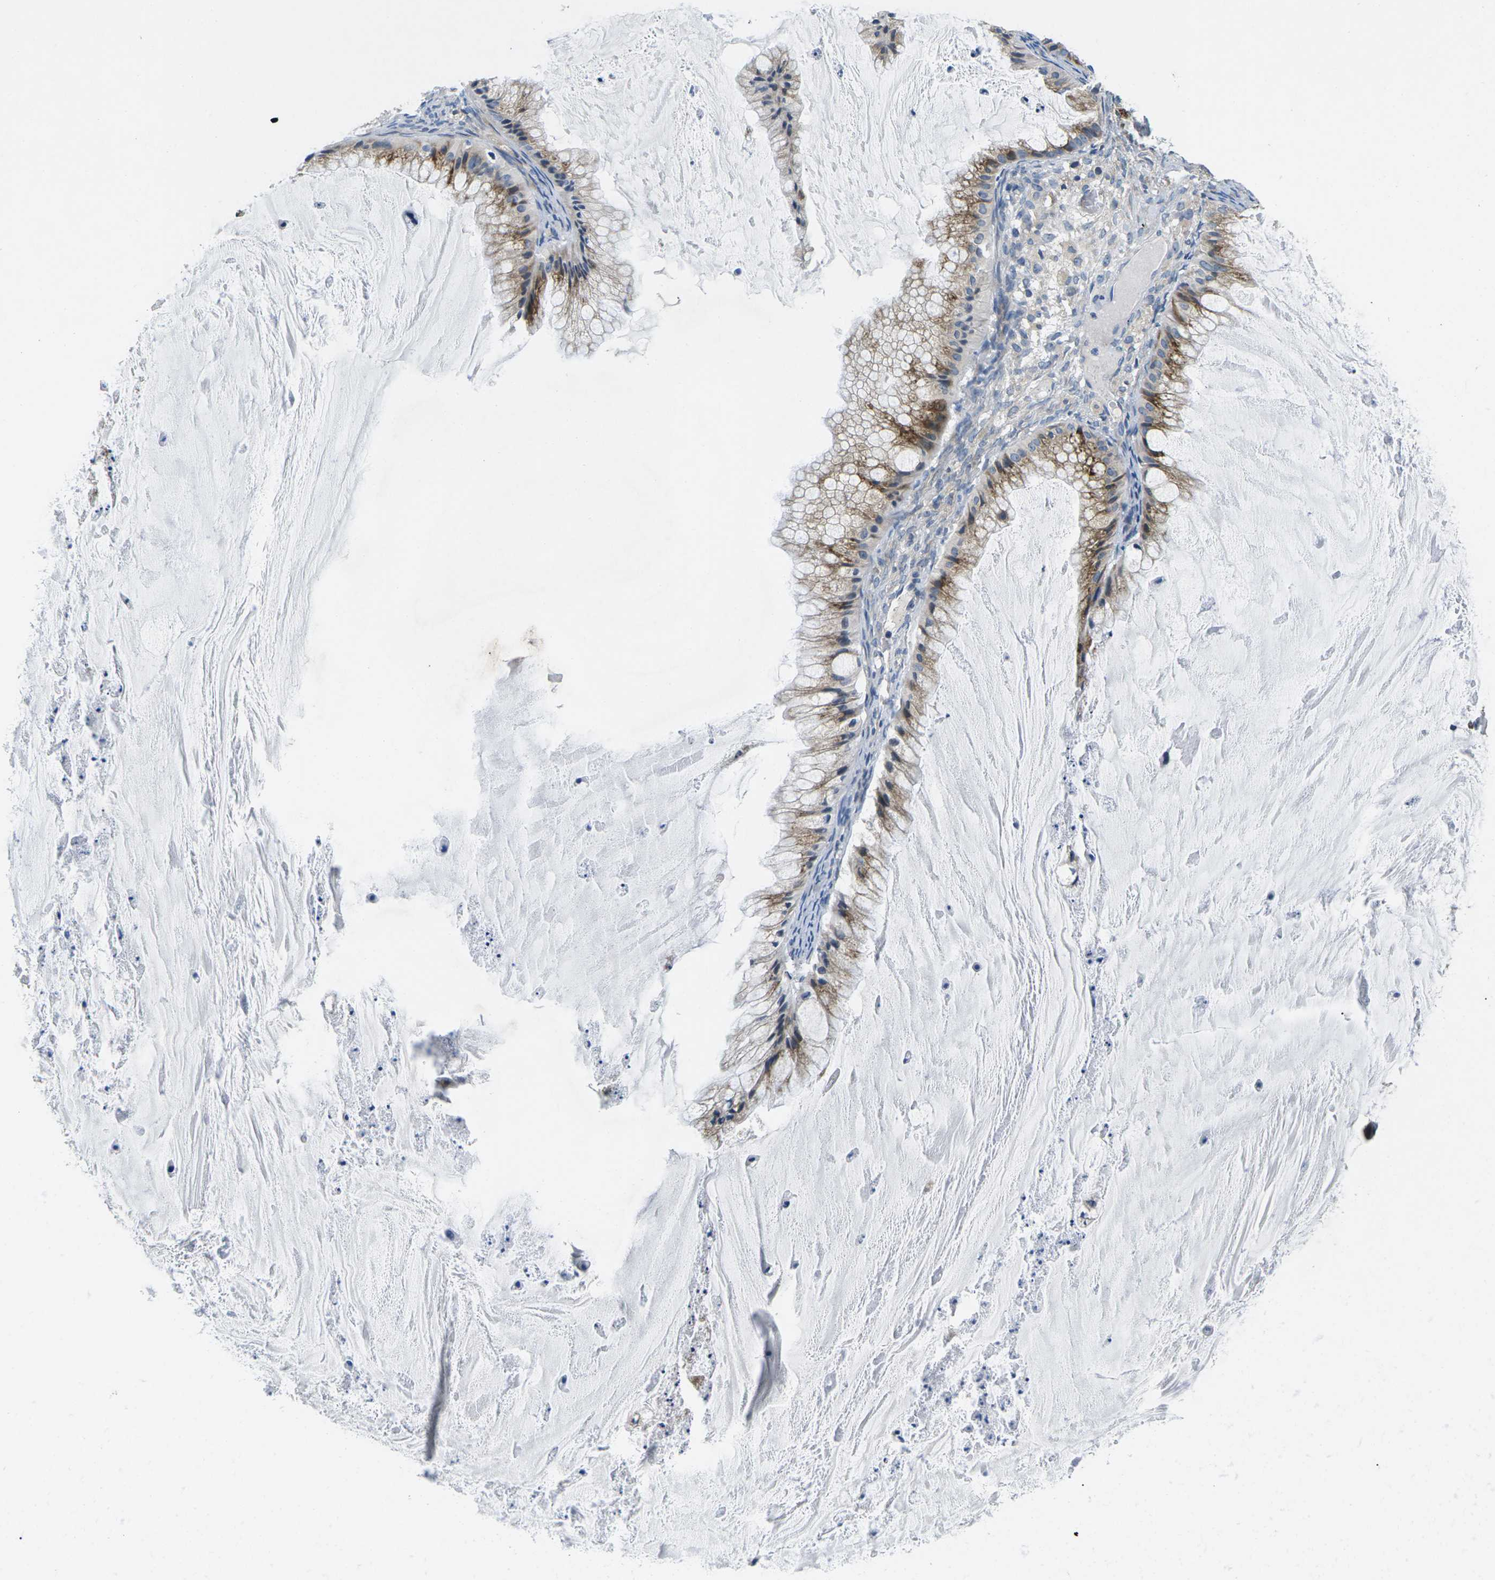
{"staining": {"intensity": "moderate", "quantity": ">75%", "location": "cytoplasmic/membranous"}, "tissue": "ovarian cancer", "cell_type": "Tumor cells", "image_type": "cancer", "snomed": [{"axis": "morphology", "description": "Cystadenocarcinoma, mucinous, NOS"}, {"axis": "topography", "description": "Ovary"}], "caption": "Human ovarian cancer (mucinous cystadenocarcinoma) stained with a brown dye exhibits moderate cytoplasmic/membranous positive expression in approximately >75% of tumor cells.", "gene": "ERGIC3", "patient": {"sex": "female", "age": 57}}